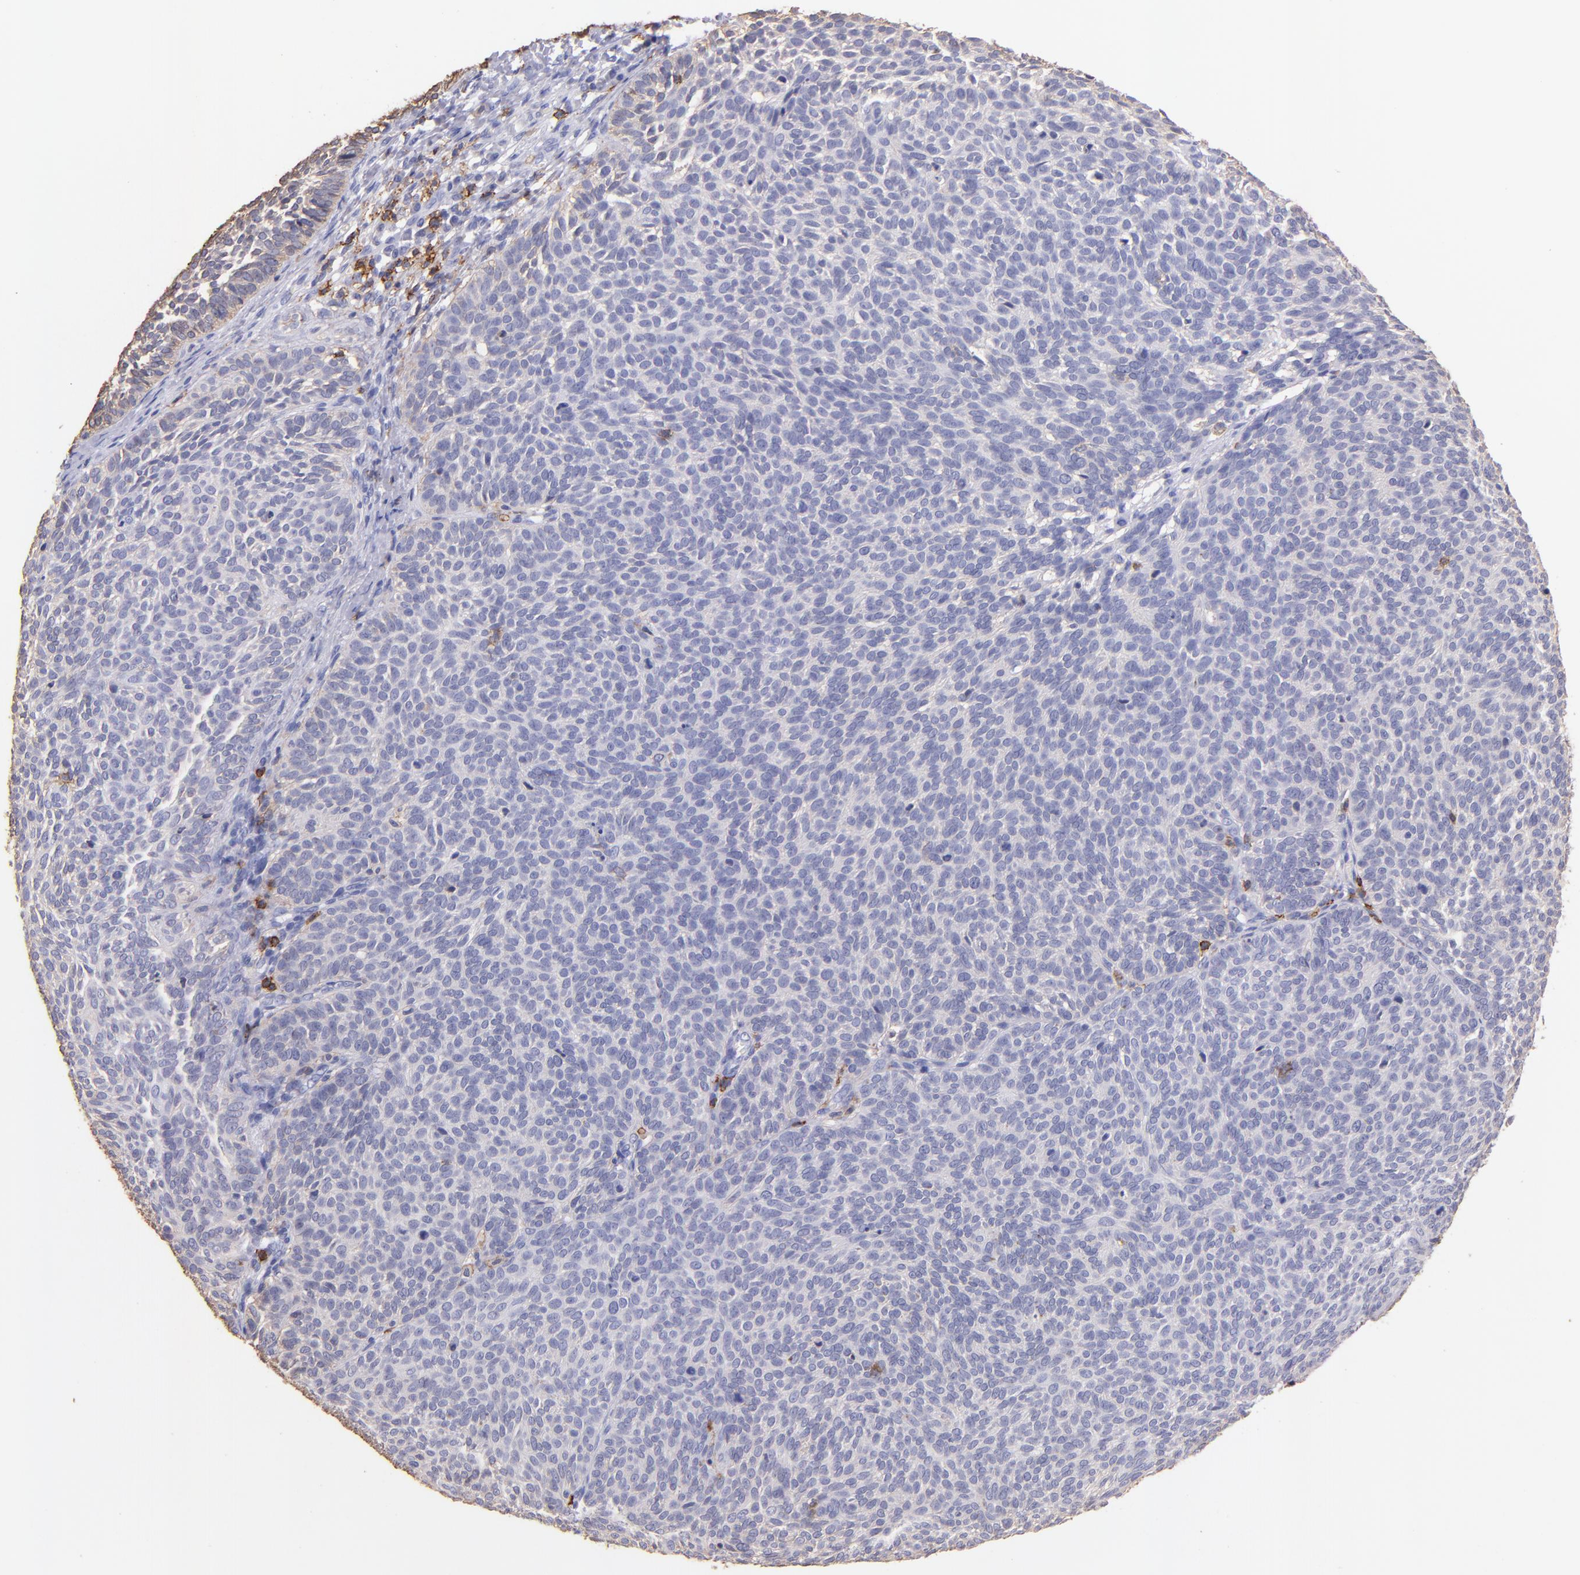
{"staining": {"intensity": "negative", "quantity": "none", "location": "none"}, "tissue": "skin cancer", "cell_type": "Tumor cells", "image_type": "cancer", "snomed": [{"axis": "morphology", "description": "Basal cell carcinoma"}, {"axis": "topography", "description": "Skin"}], "caption": "This photomicrograph is of skin cancer stained with IHC to label a protein in brown with the nuclei are counter-stained blue. There is no positivity in tumor cells.", "gene": "SPN", "patient": {"sex": "male", "age": 63}}